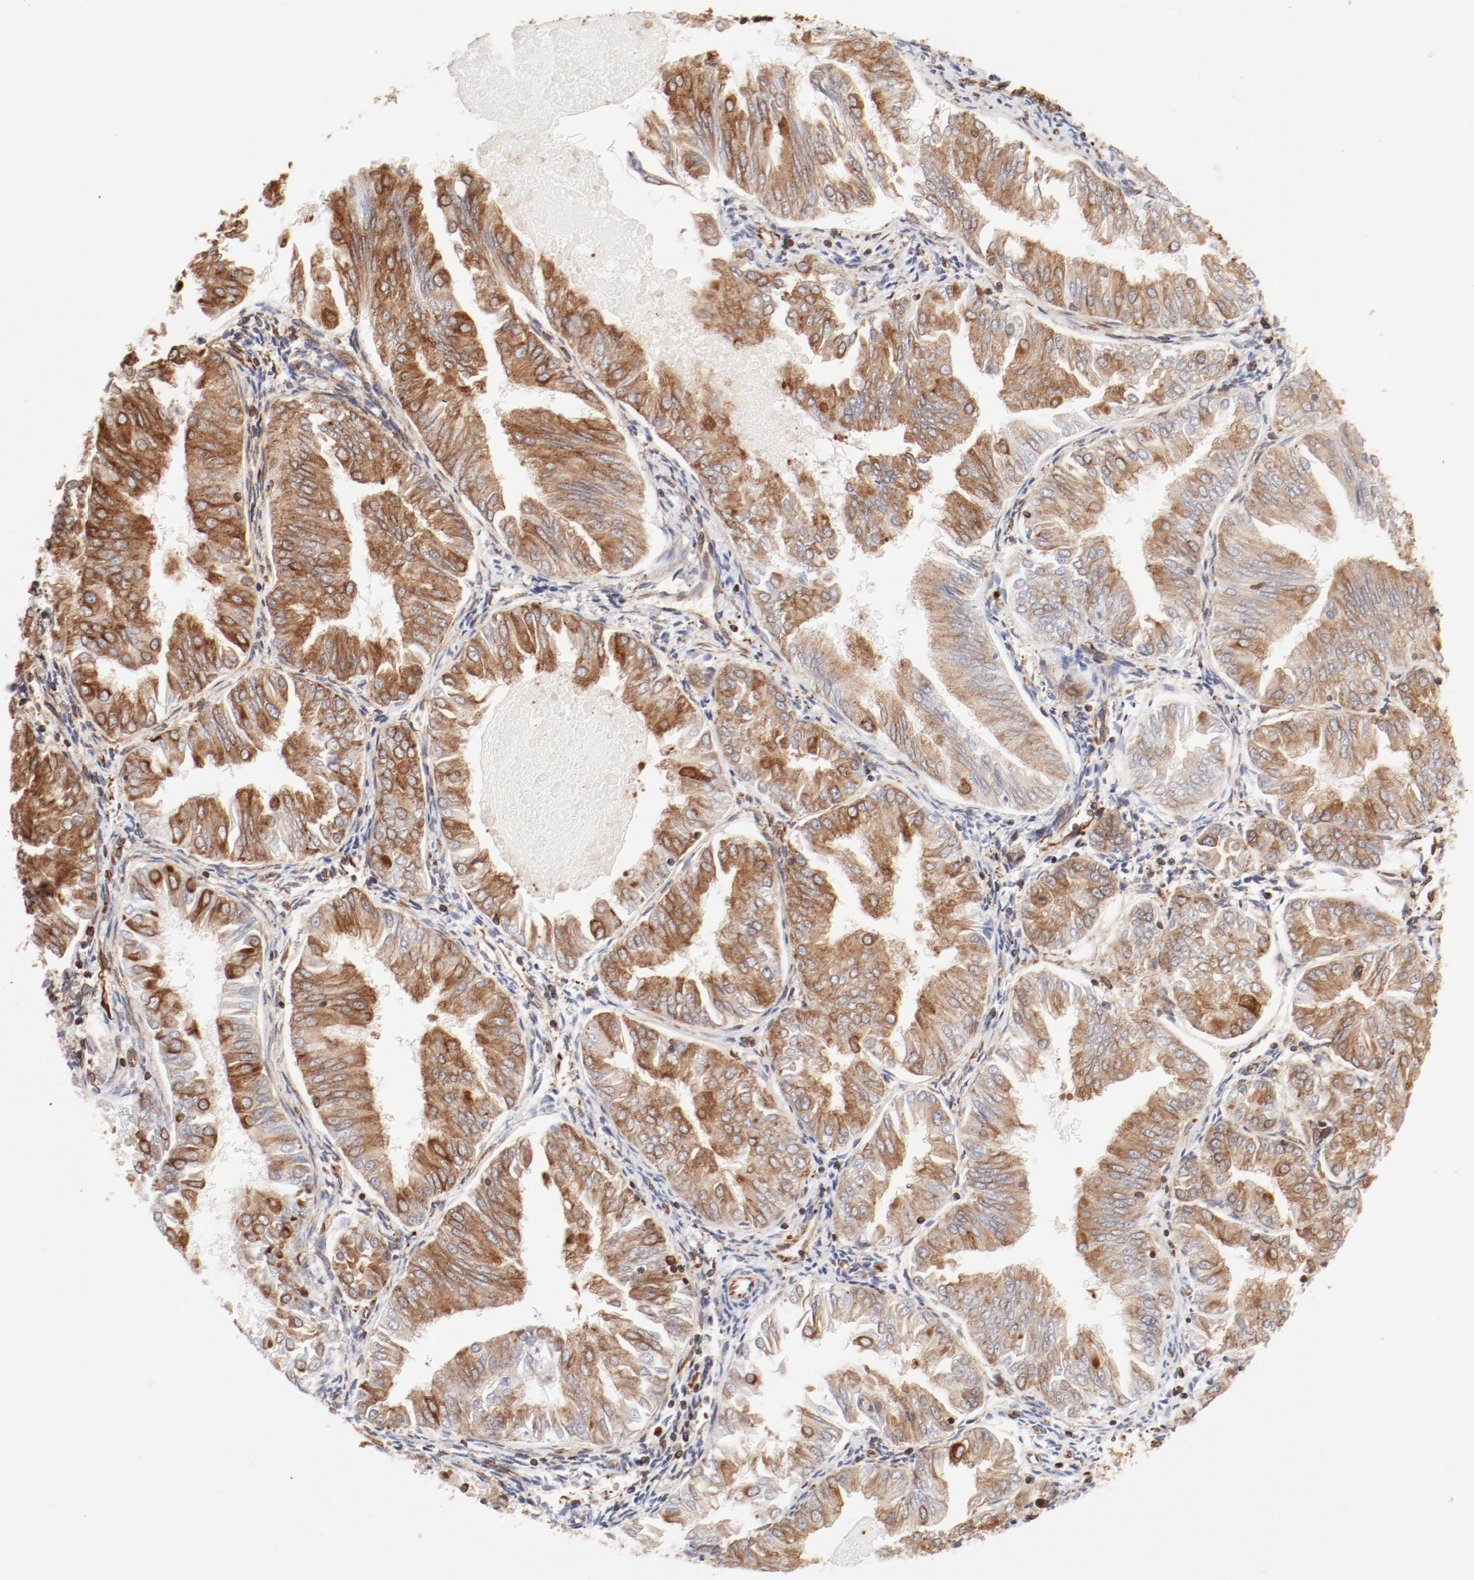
{"staining": {"intensity": "moderate", "quantity": ">75%", "location": "cytoplasmic/membranous"}, "tissue": "endometrial cancer", "cell_type": "Tumor cells", "image_type": "cancer", "snomed": [{"axis": "morphology", "description": "Adenocarcinoma, NOS"}, {"axis": "topography", "description": "Endometrium"}], "caption": "The photomicrograph exhibits staining of endometrial cancer (adenocarcinoma), revealing moderate cytoplasmic/membranous protein expression (brown color) within tumor cells.", "gene": "BCAP31", "patient": {"sex": "female", "age": 53}}